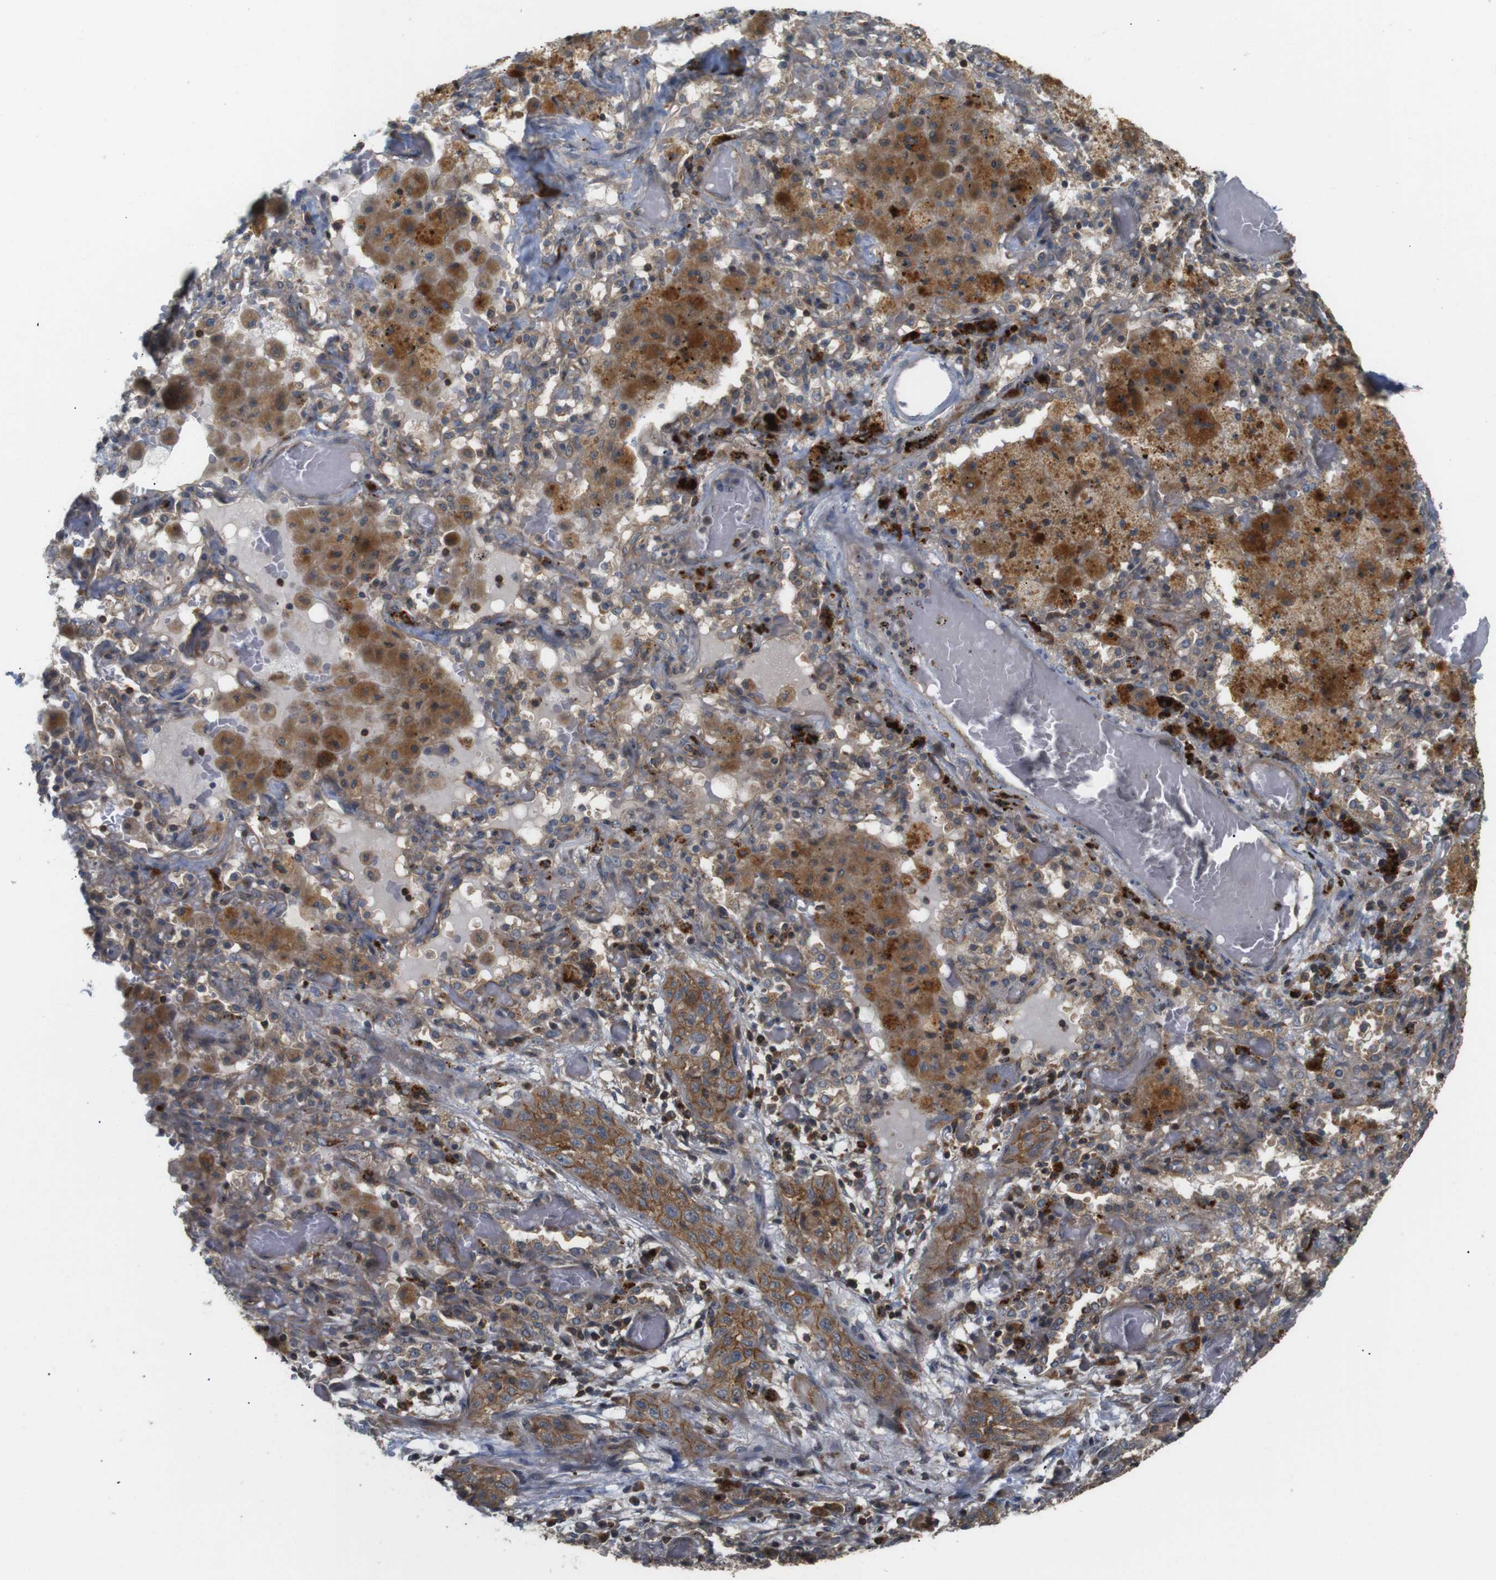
{"staining": {"intensity": "moderate", "quantity": ">75%", "location": "cytoplasmic/membranous"}, "tissue": "lung cancer", "cell_type": "Tumor cells", "image_type": "cancer", "snomed": [{"axis": "morphology", "description": "Squamous cell carcinoma, NOS"}, {"axis": "topography", "description": "Lung"}], "caption": "Moderate cytoplasmic/membranous protein positivity is identified in about >75% of tumor cells in lung cancer (squamous cell carcinoma).", "gene": "KSR1", "patient": {"sex": "female", "age": 47}}